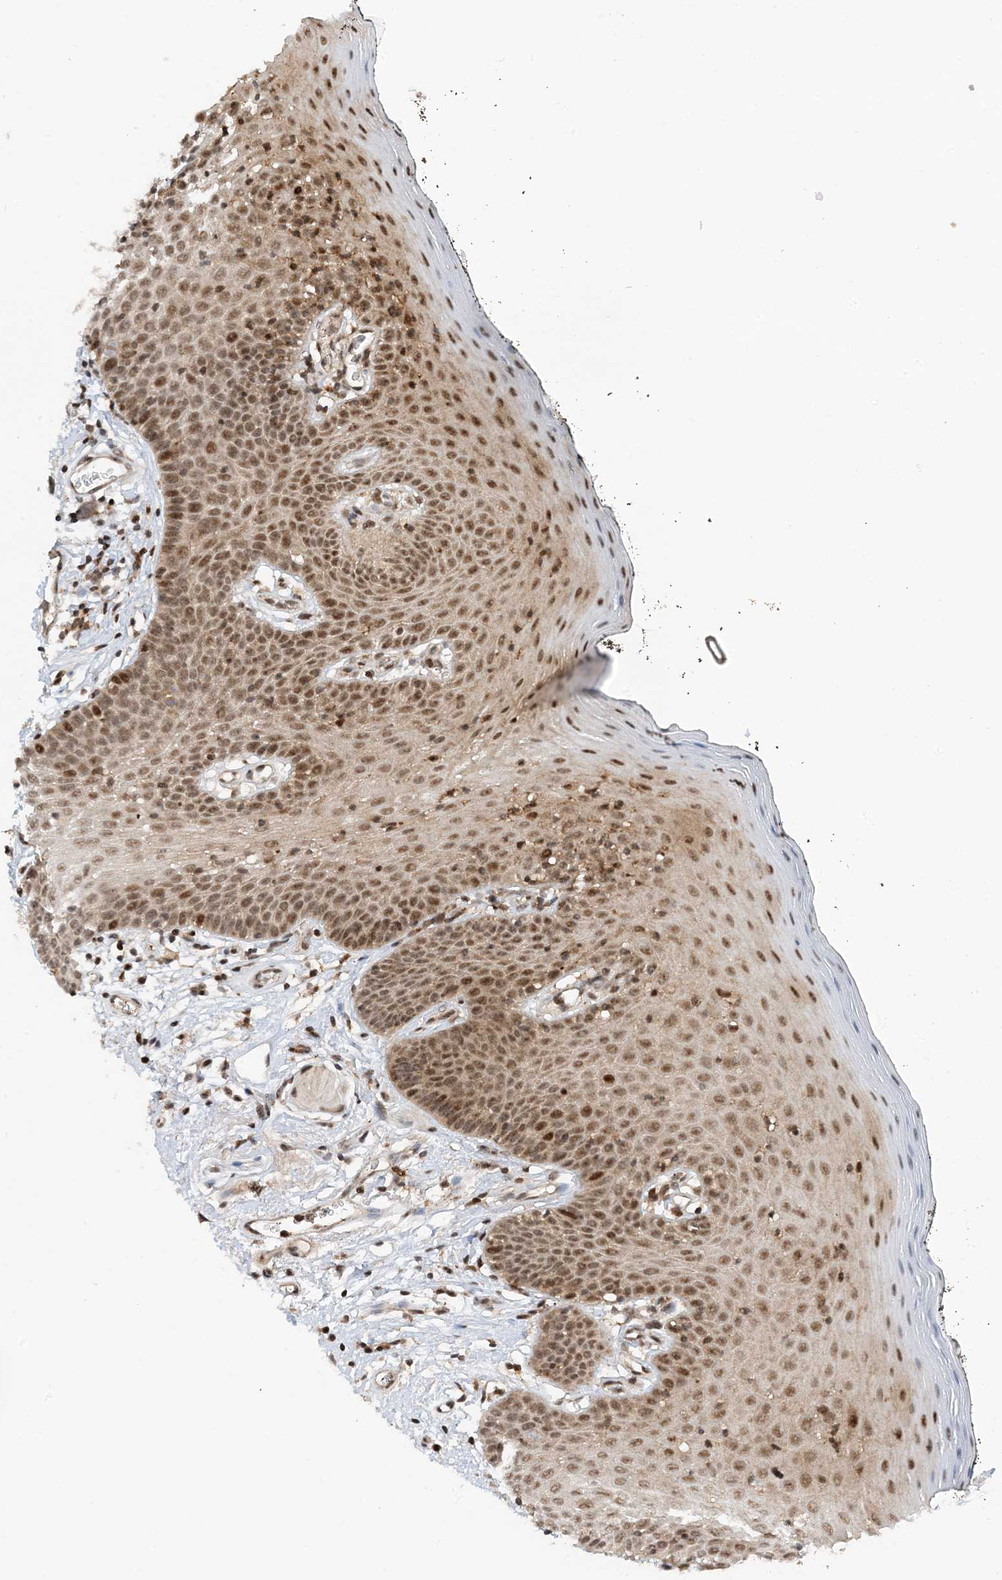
{"staining": {"intensity": "moderate", "quantity": ">75%", "location": "cytoplasmic/membranous,nuclear"}, "tissue": "oral mucosa", "cell_type": "Squamous epithelial cells", "image_type": "normal", "snomed": [{"axis": "morphology", "description": "Normal tissue, NOS"}, {"axis": "topography", "description": "Oral tissue"}], "caption": "Protein expression by immunohistochemistry (IHC) shows moderate cytoplasmic/membranous,nuclear positivity in about >75% of squamous epithelial cells in unremarkable oral mucosa.", "gene": "TATDN3", "patient": {"sex": "male", "age": 74}}